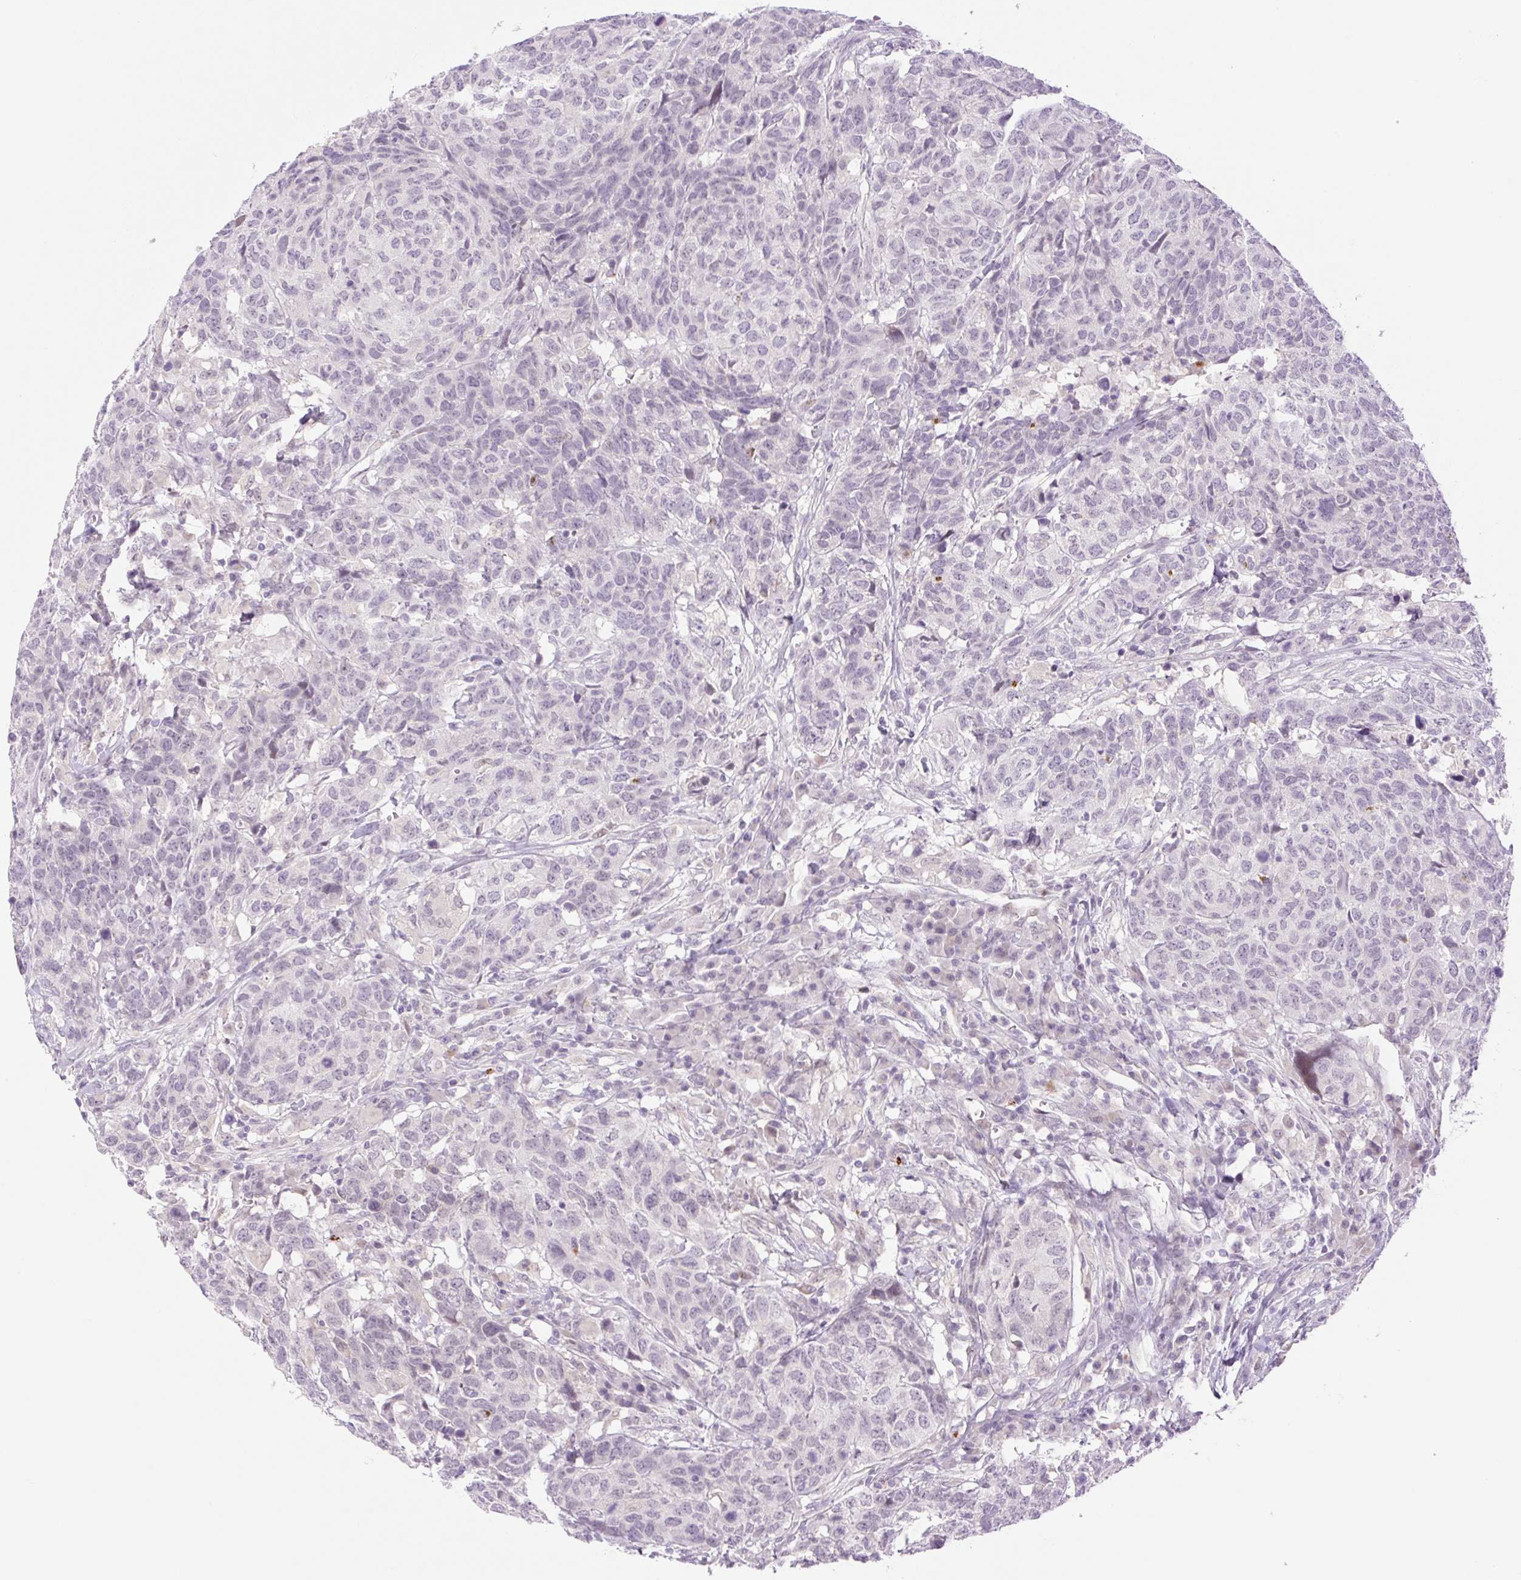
{"staining": {"intensity": "negative", "quantity": "none", "location": "none"}, "tissue": "head and neck cancer", "cell_type": "Tumor cells", "image_type": "cancer", "snomed": [{"axis": "morphology", "description": "Normal tissue, NOS"}, {"axis": "morphology", "description": "Squamous cell carcinoma, NOS"}, {"axis": "topography", "description": "Skeletal muscle"}, {"axis": "topography", "description": "Vascular tissue"}, {"axis": "topography", "description": "Peripheral nerve tissue"}, {"axis": "topography", "description": "Head-Neck"}], "caption": "An IHC micrograph of squamous cell carcinoma (head and neck) is shown. There is no staining in tumor cells of squamous cell carcinoma (head and neck).", "gene": "SPRYD4", "patient": {"sex": "male", "age": 66}}